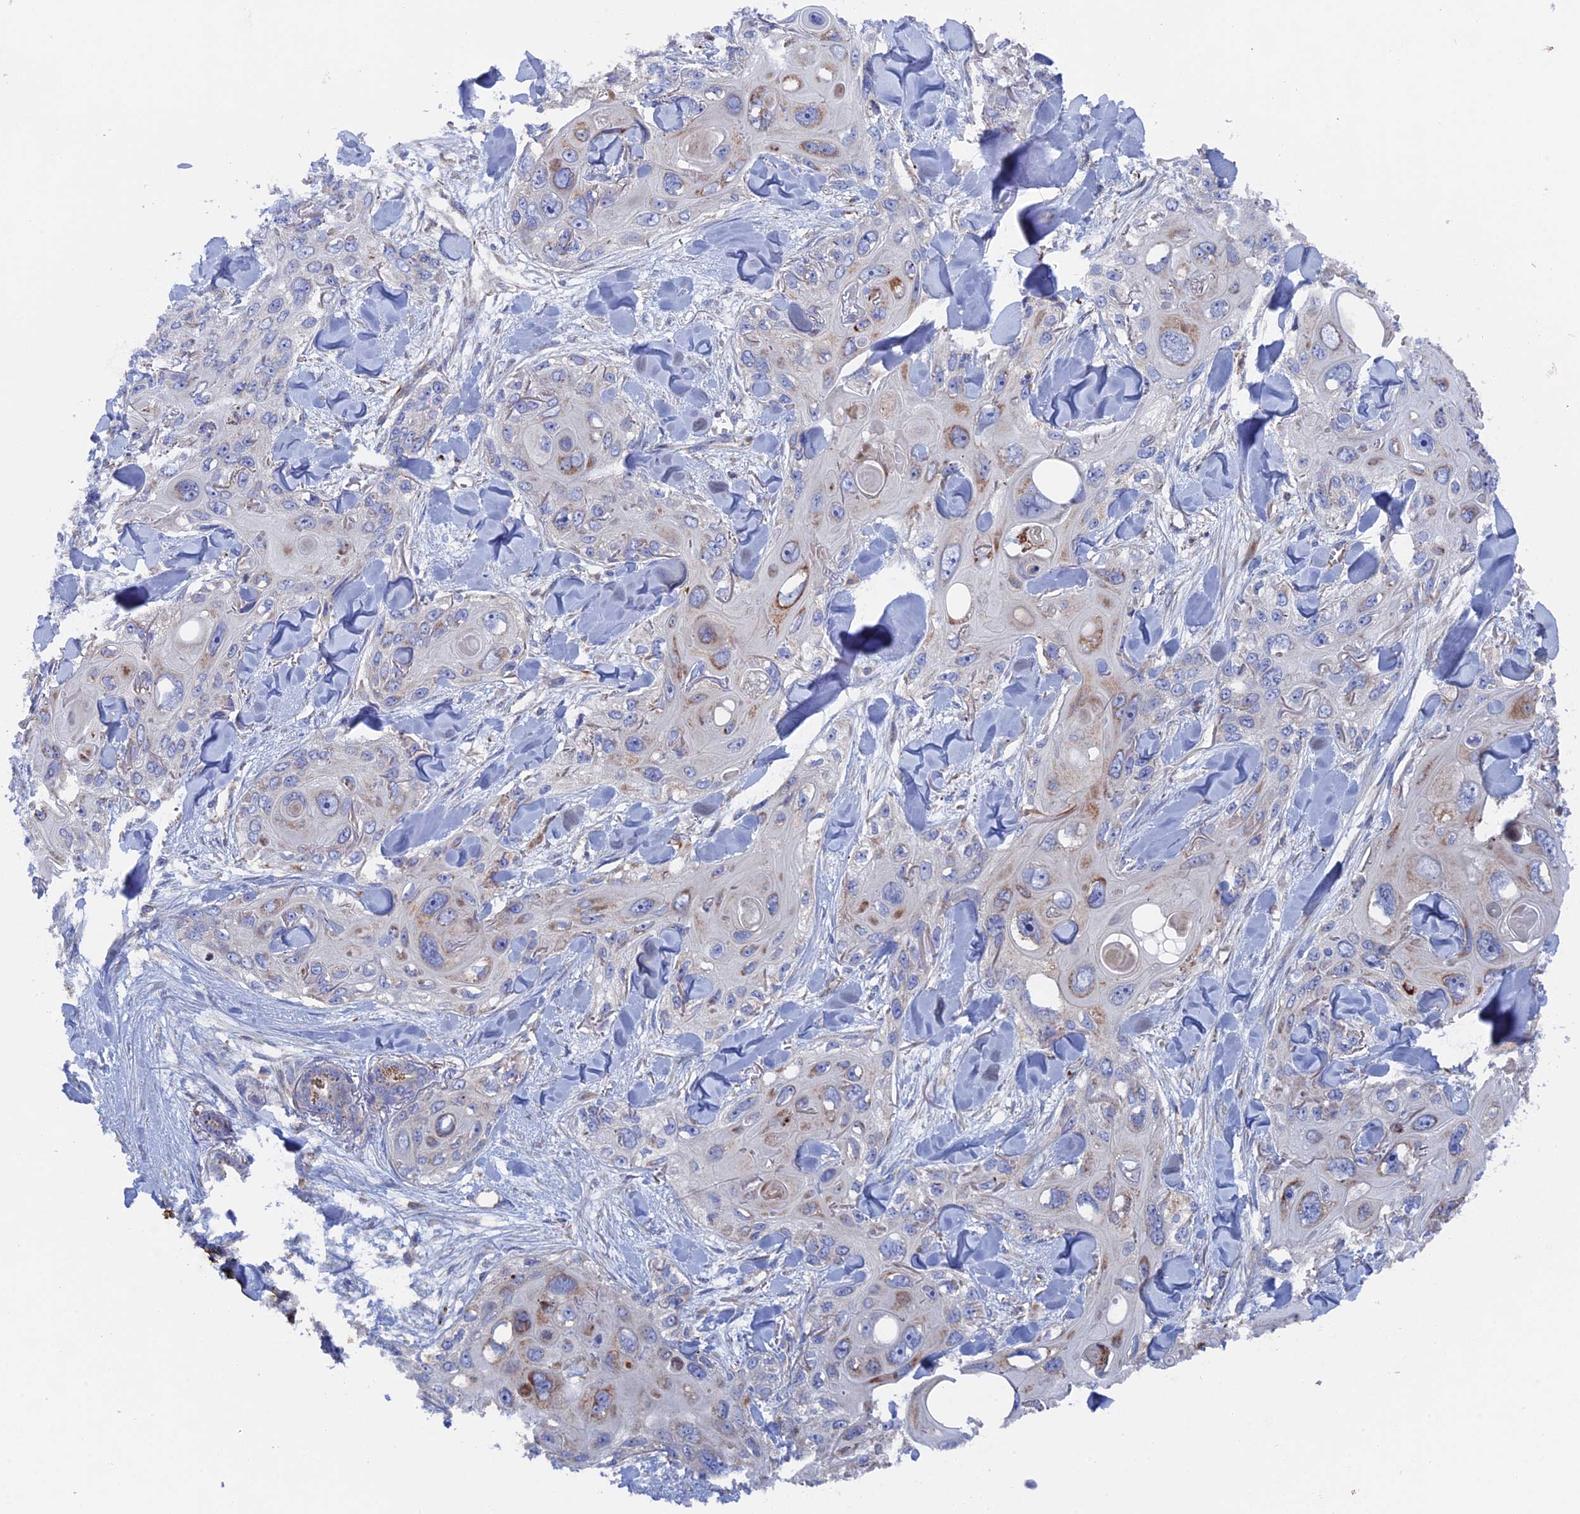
{"staining": {"intensity": "moderate", "quantity": "<25%", "location": "cytoplasmic/membranous"}, "tissue": "skin cancer", "cell_type": "Tumor cells", "image_type": "cancer", "snomed": [{"axis": "morphology", "description": "Normal tissue, NOS"}, {"axis": "morphology", "description": "Squamous cell carcinoma, NOS"}, {"axis": "topography", "description": "Skin"}], "caption": "Human skin squamous cell carcinoma stained with a protein marker shows moderate staining in tumor cells.", "gene": "SMG9", "patient": {"sex": "male", "age": 72}}